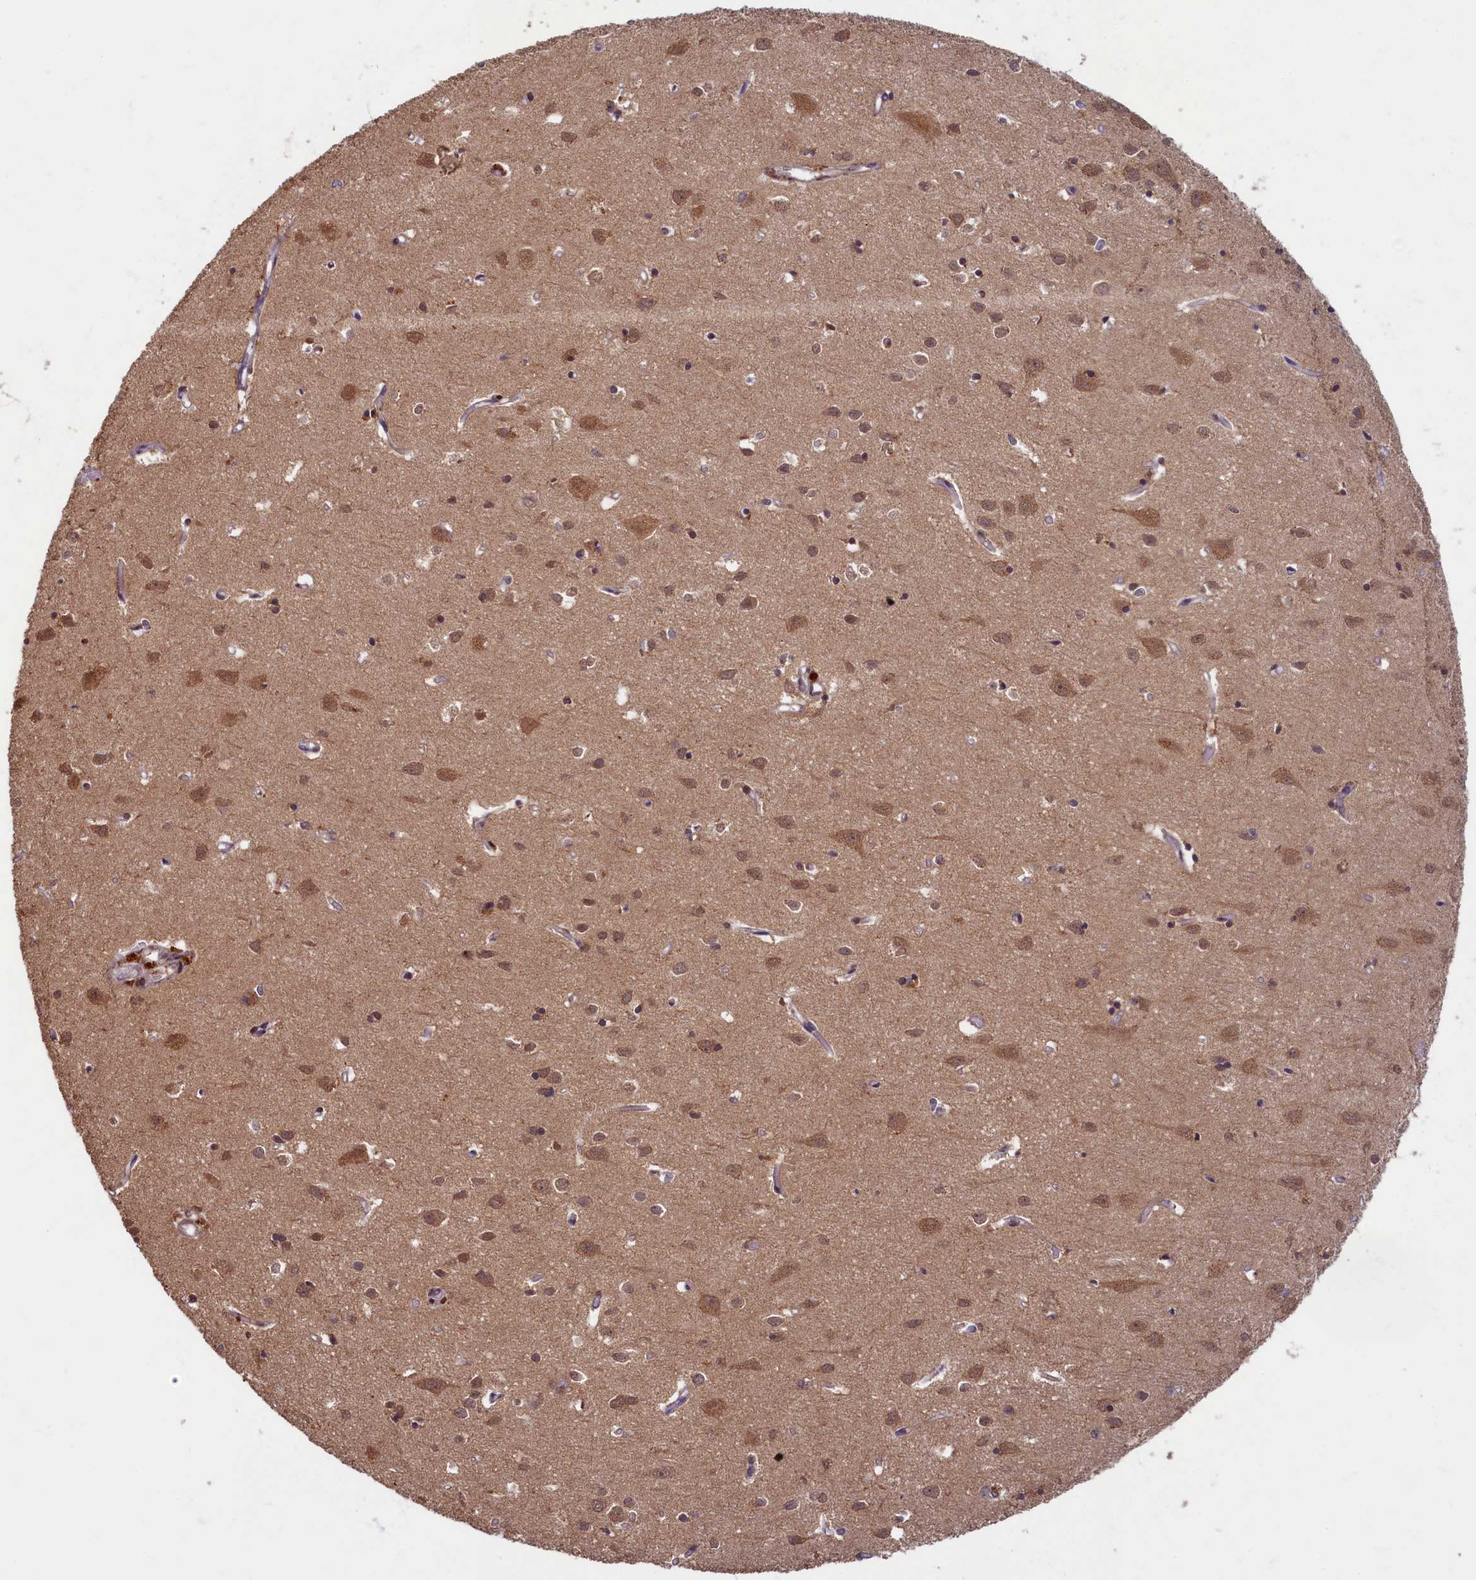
{"staining": {"intensity": "moderate", "quantity": ">75%", "location": "nuclear"}, "tissue": "cerebral cortex", "cell_type": "Endothelial cells", "image_type": "normal", "snomed": [{"axis": "morphology", "description": "Normal tissue, NOS"}, {"axis": "topography", "description": "Cerebral cortex"}], "caption": "Endothelial cells display medium levels of moderate nuclear expression in about >75% of cells in unremarkable cerebral cortex.", "gene": "BRCA1", "patient": {"sex": "female", "age": 64}}